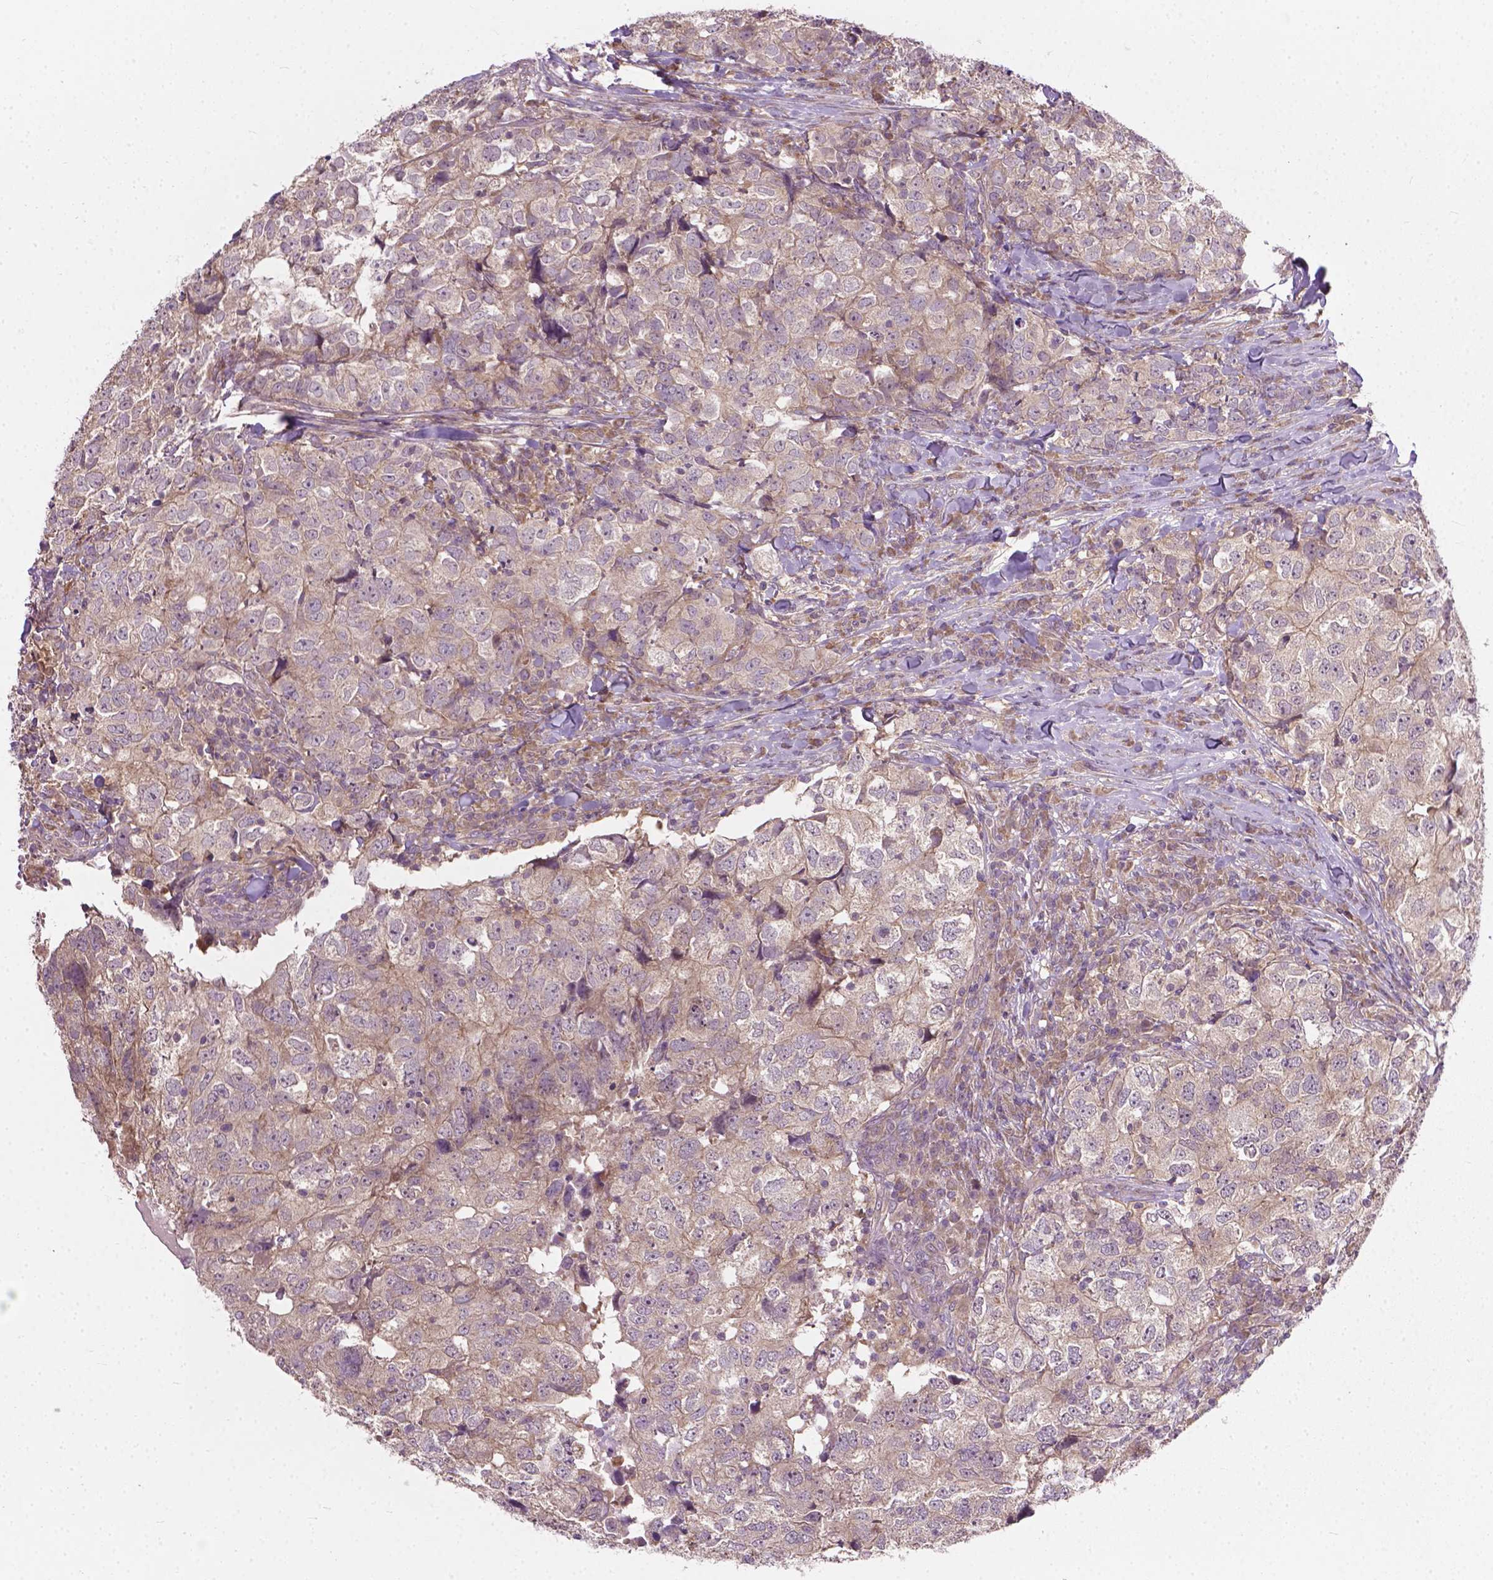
{"staining": {"intensity": "weak", "quantity": "<25%", "location": "cytoplasmic/membranous"}, "tissue": "breast cancer", "cell_type": "Tumor cells", "image_type": "cancer", "snomed": [{"axis": "morphology", "description": "Duct carcinoma"}, {"axis": "topography", "description": "Breast"}], "caption": "The immunohistochemistry photomicrograph has no significant staining in tumor cells of breast intraductal carcinoma tissue.", "gene": "MZT1", "patient": {"sex": "female", "age": 30}}